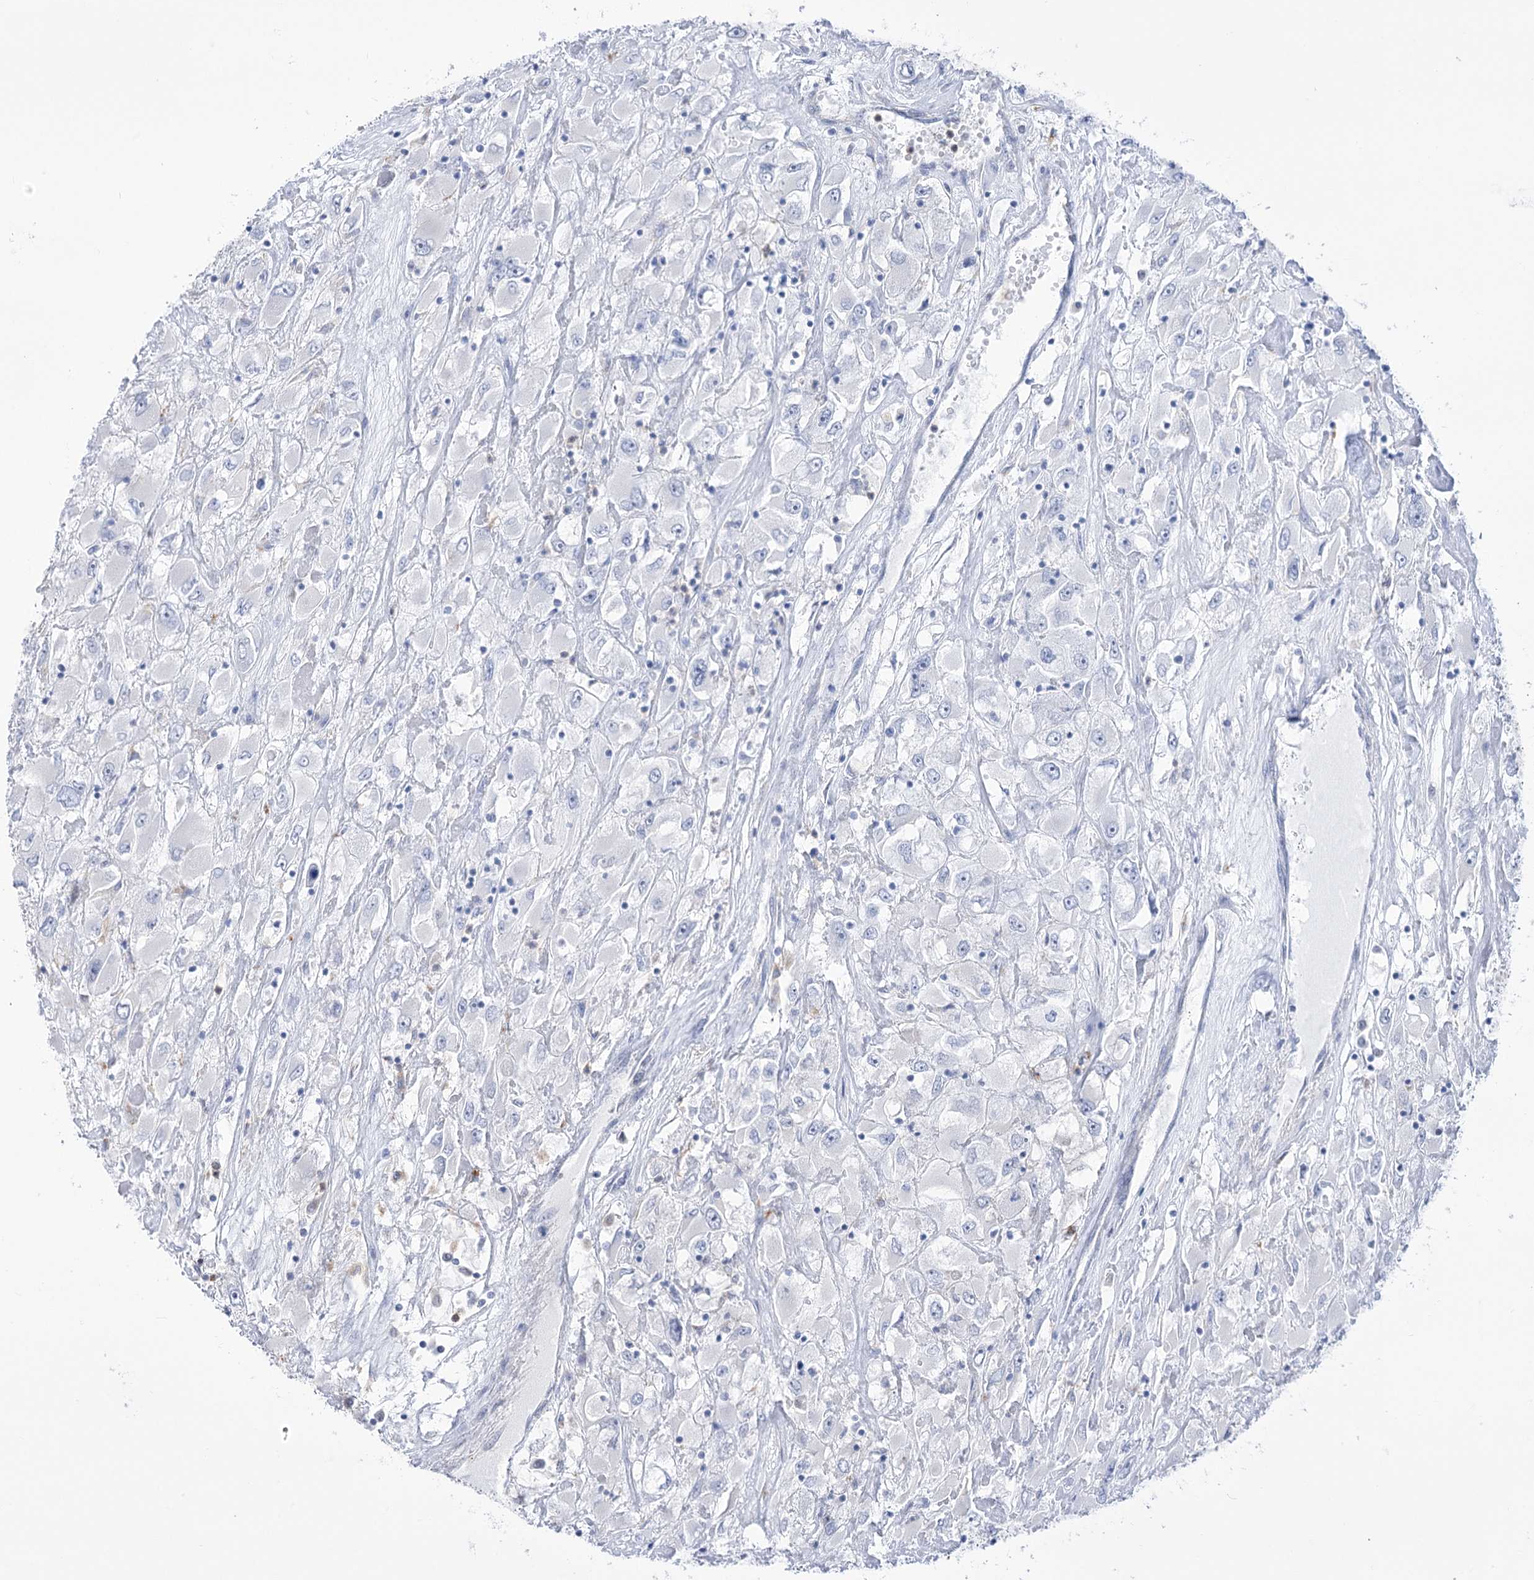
{"staining": {"intensity": "negative", "quantity": "none", "location": "none"}, "tissue": "renal cancer", "cell_type": "Tumor cells", "image_type": "cancer", "snomed": [{"axis": "morphology", "description": "Adenocarcinoma, NOS"}, {"axis": "topography", "description": "Kidney"}], "caption": "An image of human renal cancer (adenocarcinoma) is negative for staining in tumor cells.", "gene": "SIAE", "patient": {"sex": "female", "age": 52}}